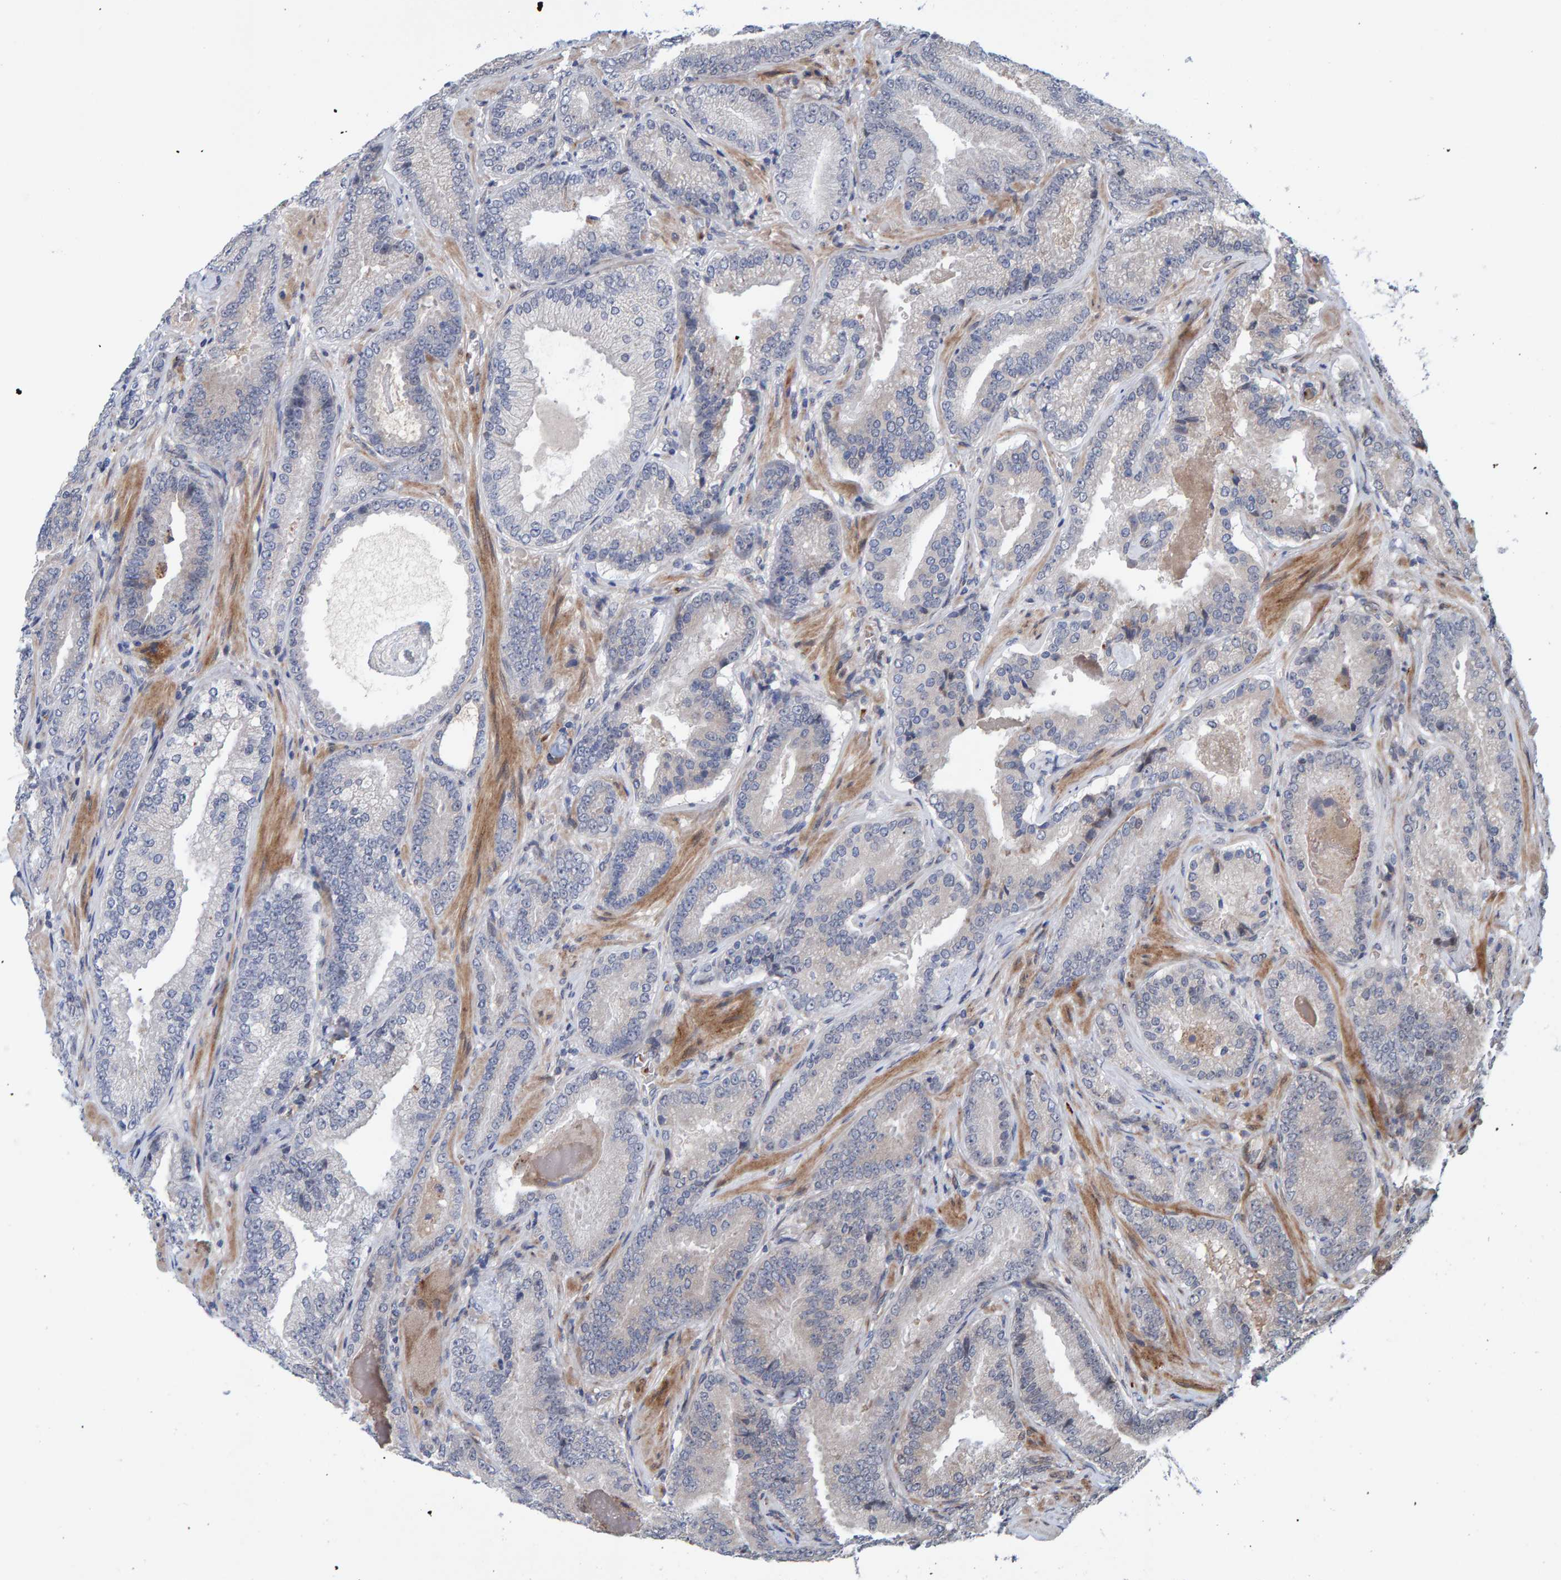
{"staining": {"intensity": "negative", "quantity": "none", "location": "none"}, "tissue": "prostate cancer", "cell_type": "Tumor cells", "image_type": "cancer", "snomed": [{"axis": "morphology", "description": "Adenocarcinoma, Low grade"}, {"axis": "topography", "description": "Prostate"}], "caption": "The histopathology image shows no significant positivity in tumor cells of prostate cancer.", "gene": "MFSD6L", "patient": {"sex": "male", "age": 51}}